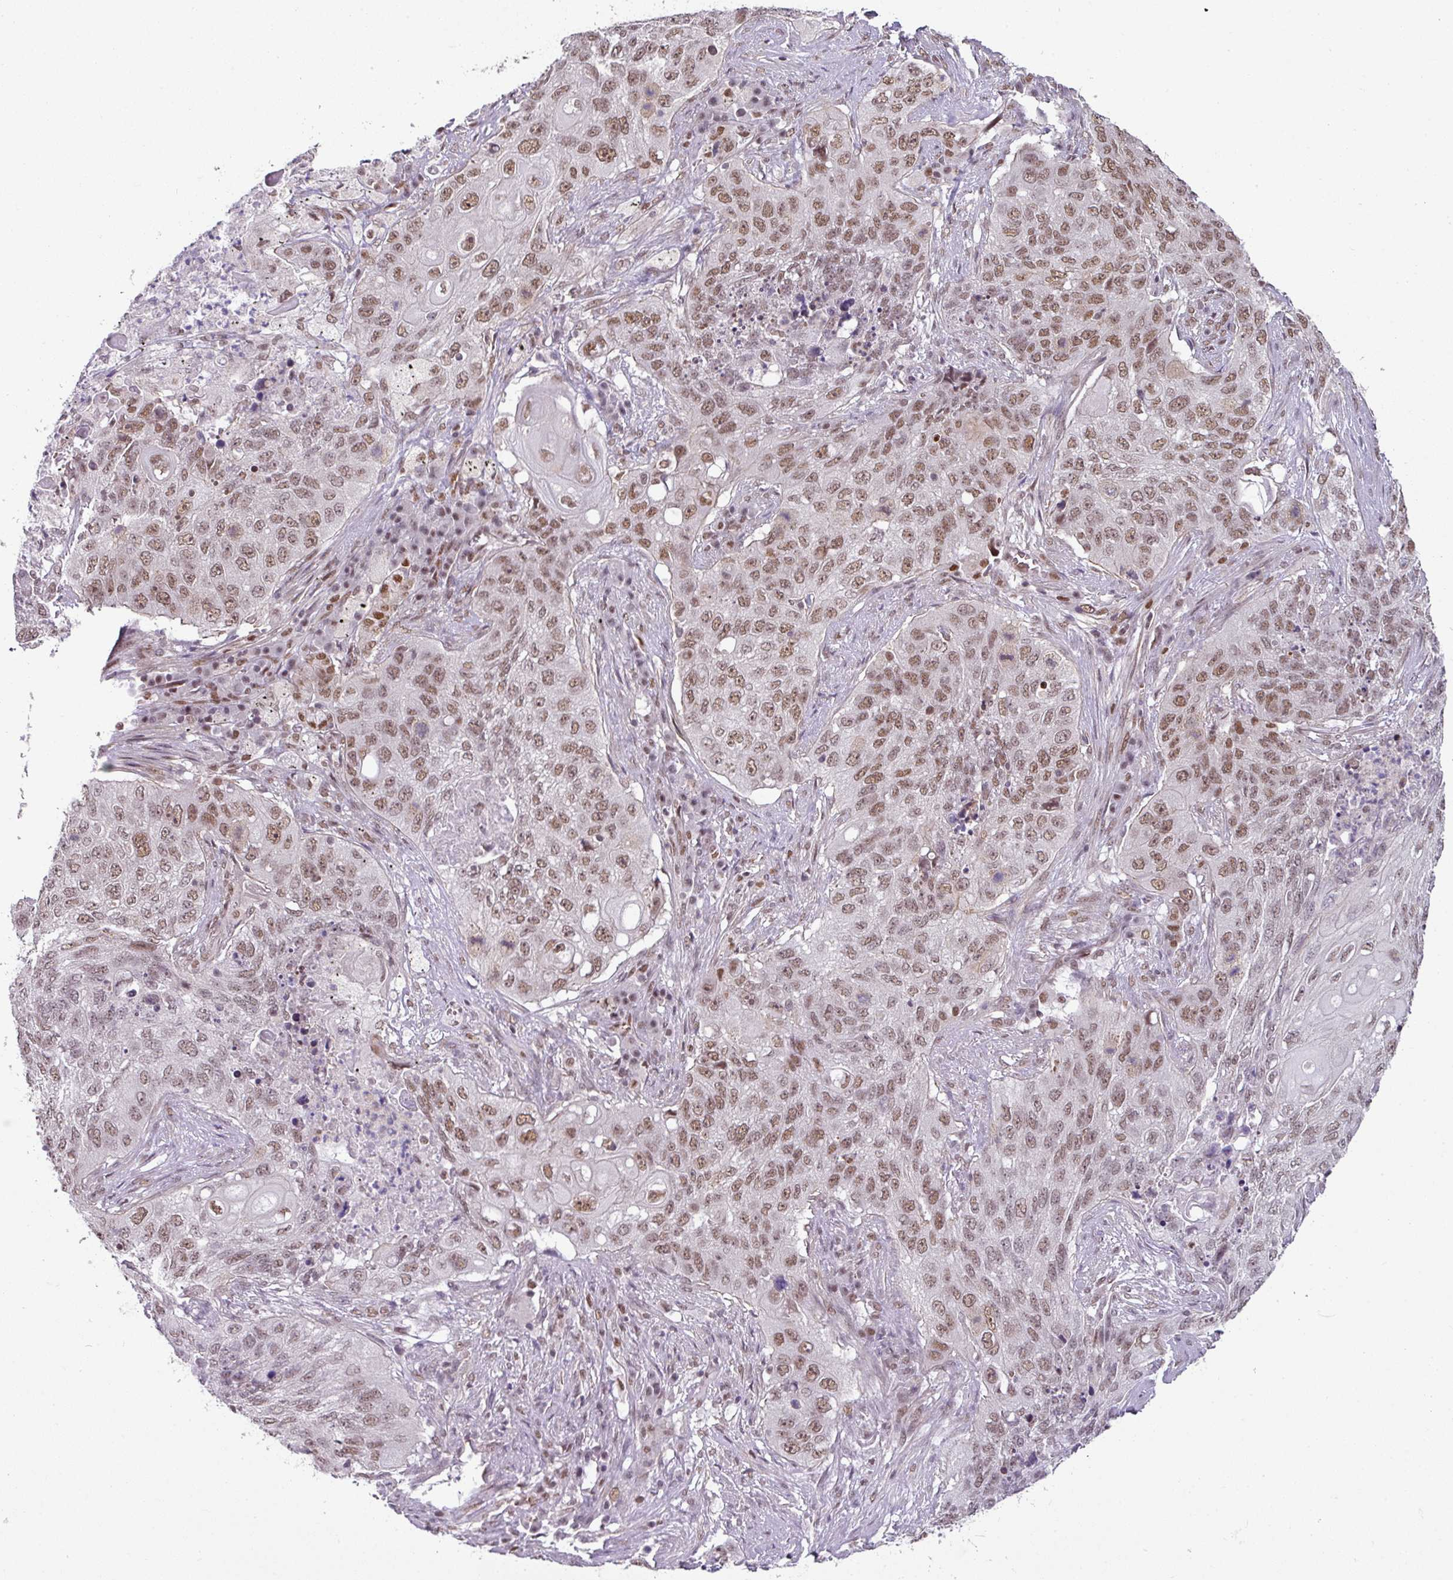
{"staining": {"intensity": "moderate", "quantity": ">75%", "location": "nuclear"}, "tissue": "lung cancer", "cell_type": "Tumor cells", "image_type": "cancer", "snomed": [{"axis": "morphology", "description": "Squamous cell carcinoma, NOS"}, {"axis": "topography", "description": "Lung"}], "caption": "Protein staining reveals moderate nuclear positivity in approximately >75% of tumor cells in lung cancer (squamous cell carcinoma).", "gene": "NCOA5", "patient": {"sex": "female", "age": 63}}